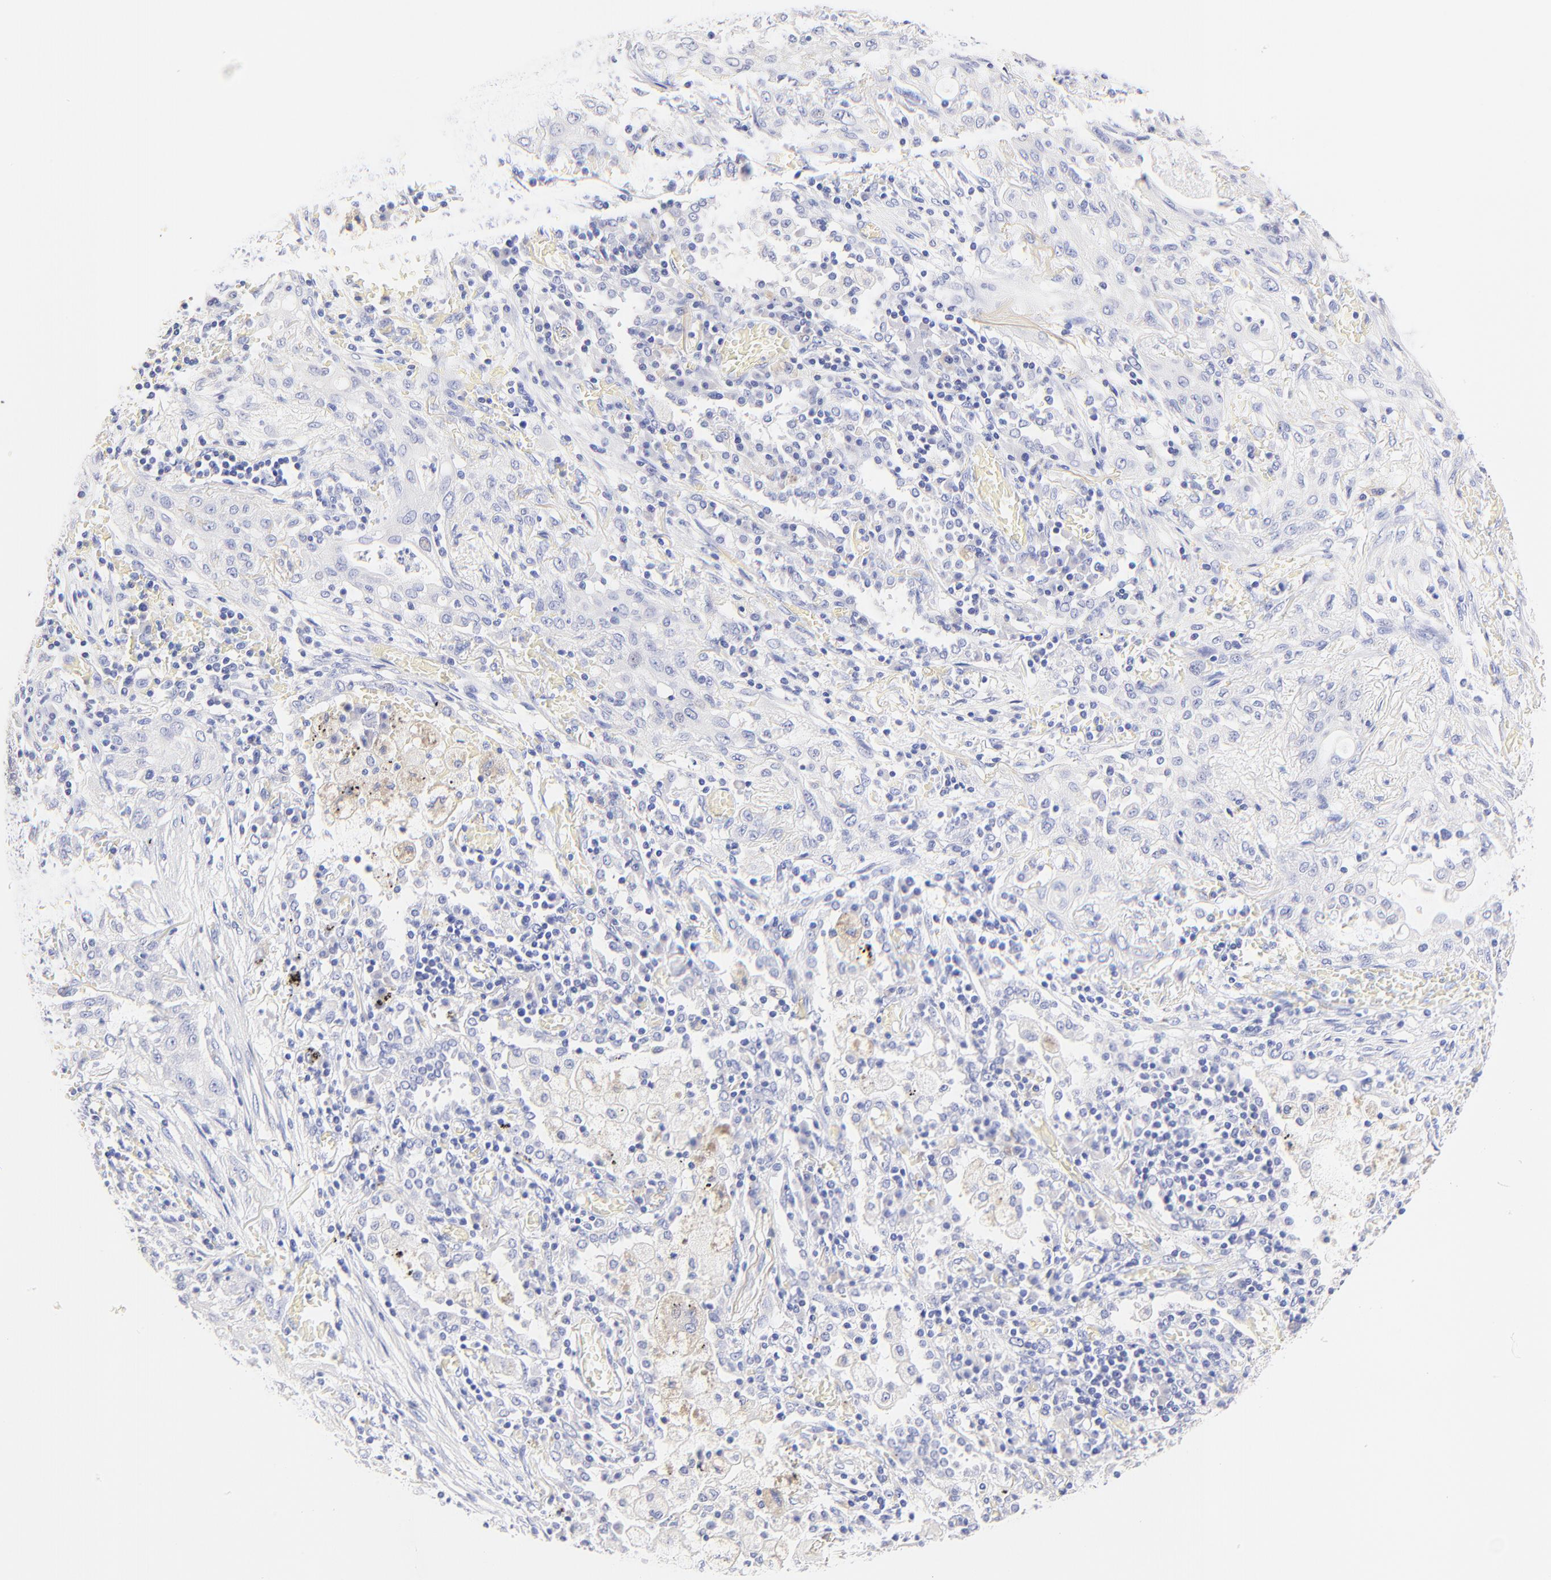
{"staining": {"intensity": "negative", "quantity": "none", "location": "none"}, "tissue": "lung cancer", "cell_type": "Tumor cells", "image_type": "cancer", "snomed": [{"axis": "morphology", "description": "Squamous cell carcinoma, NOS"}, {"axis": "topography", "description": "Lung"}], "caption": "Immunohistochemistry (IHC) of human lung squamous cell carcinoma shows no expression in tumor cells.", "gene": "RAB3A", "patient": {"sex": "female", "age": 47}}